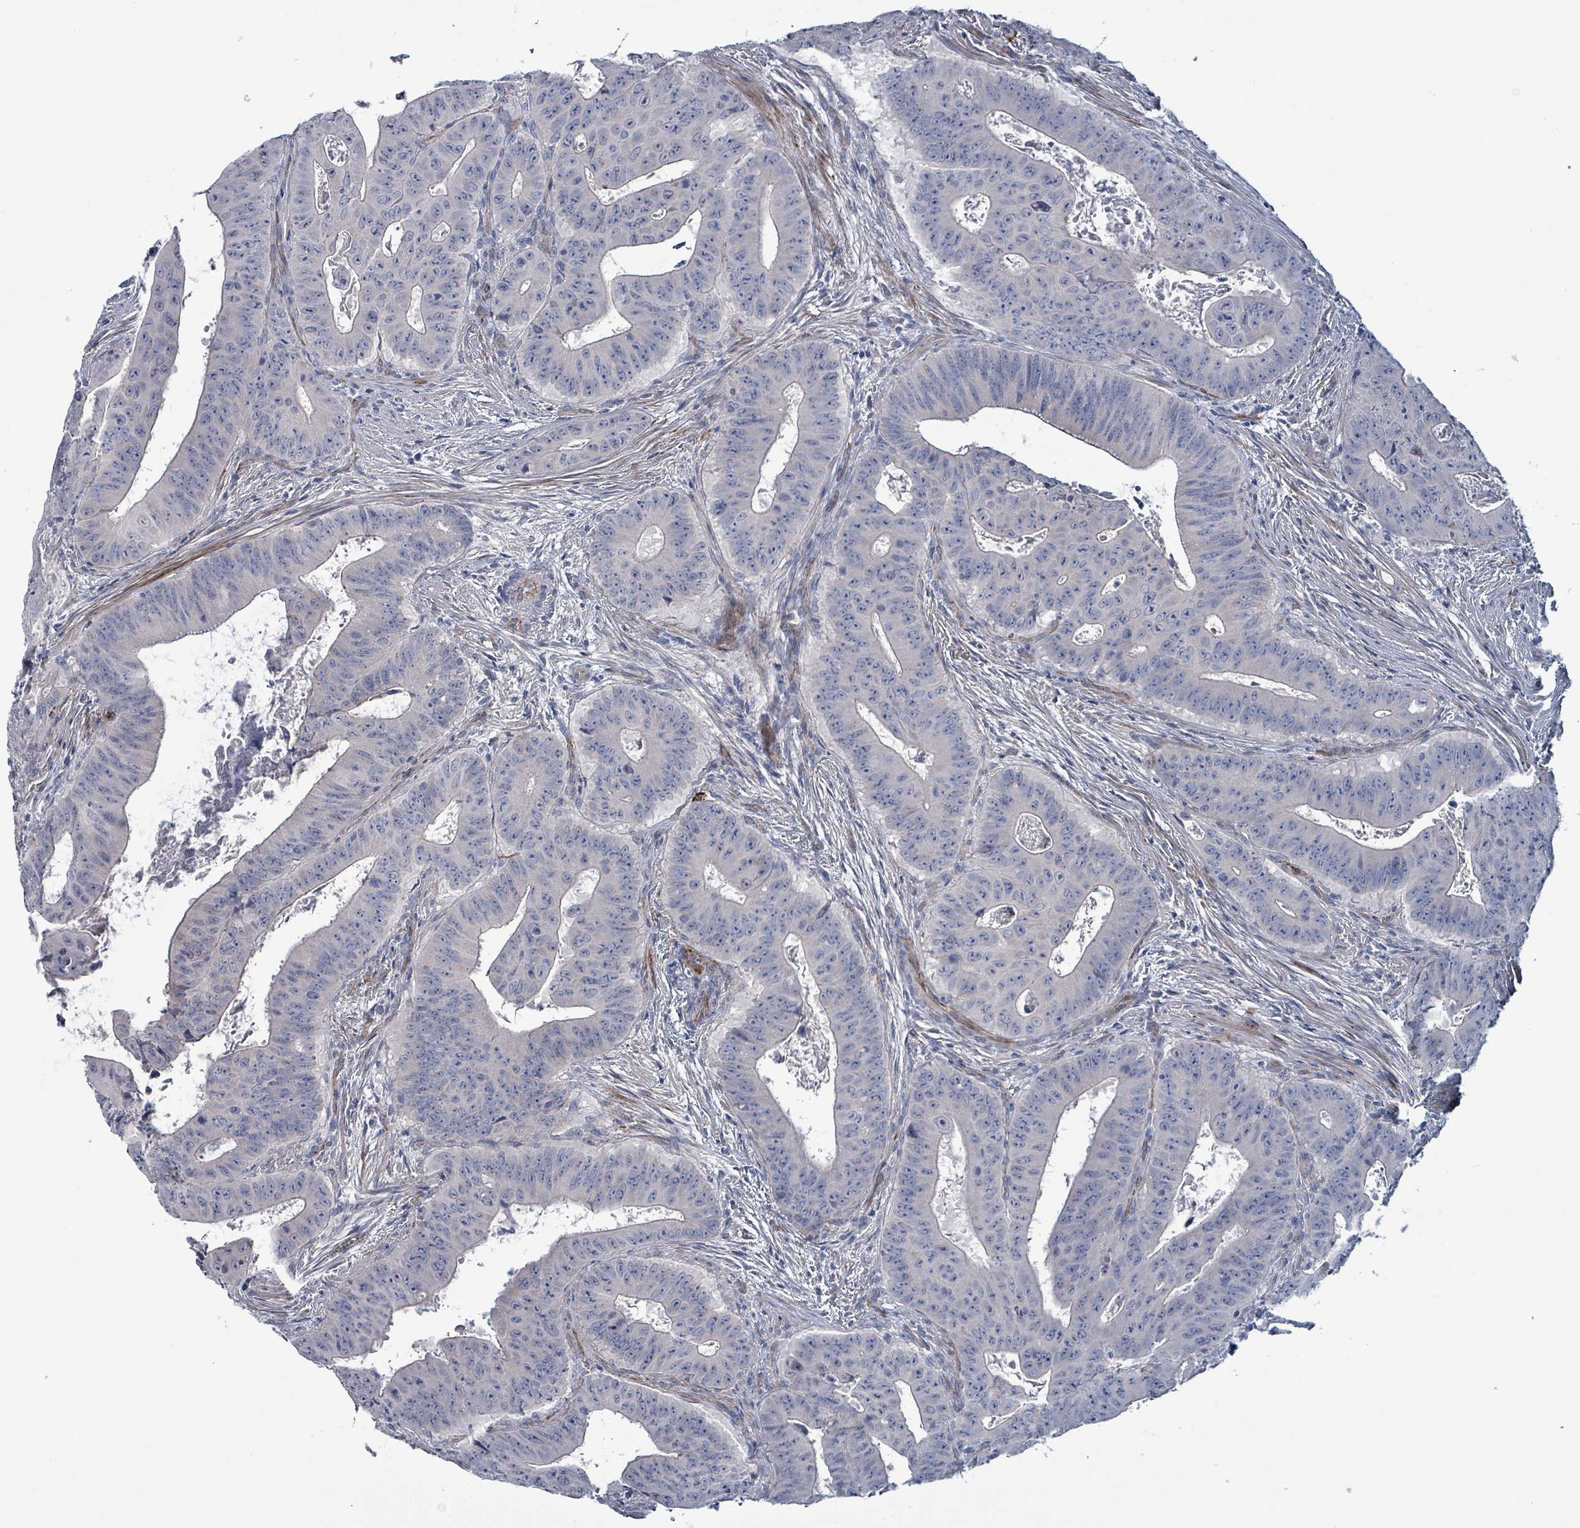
{"staining": {"intensity": "negative", "quantity": "none", "location": "none"}, "tissue": "colorectal cancer", "cell_type": "Tumor cells", "image_type": "cancer", "snomed": [{"axis": "morphology", "description": "Adenocarcinoma, NOS"}, {"axis": "topography", "description": "Rectum"}], "caption": "Immunohistochemical staining of human colorectal cancer shows no significant staining in tumor cells. Brightfield microscopy of IHC stained with DAB (3,3'-diaminobenzidine) (brown) and hematoxylin (blue), captured at high magnification.", "gene": "TAAR5", "patient": {"sex": "female", "age": 75}}